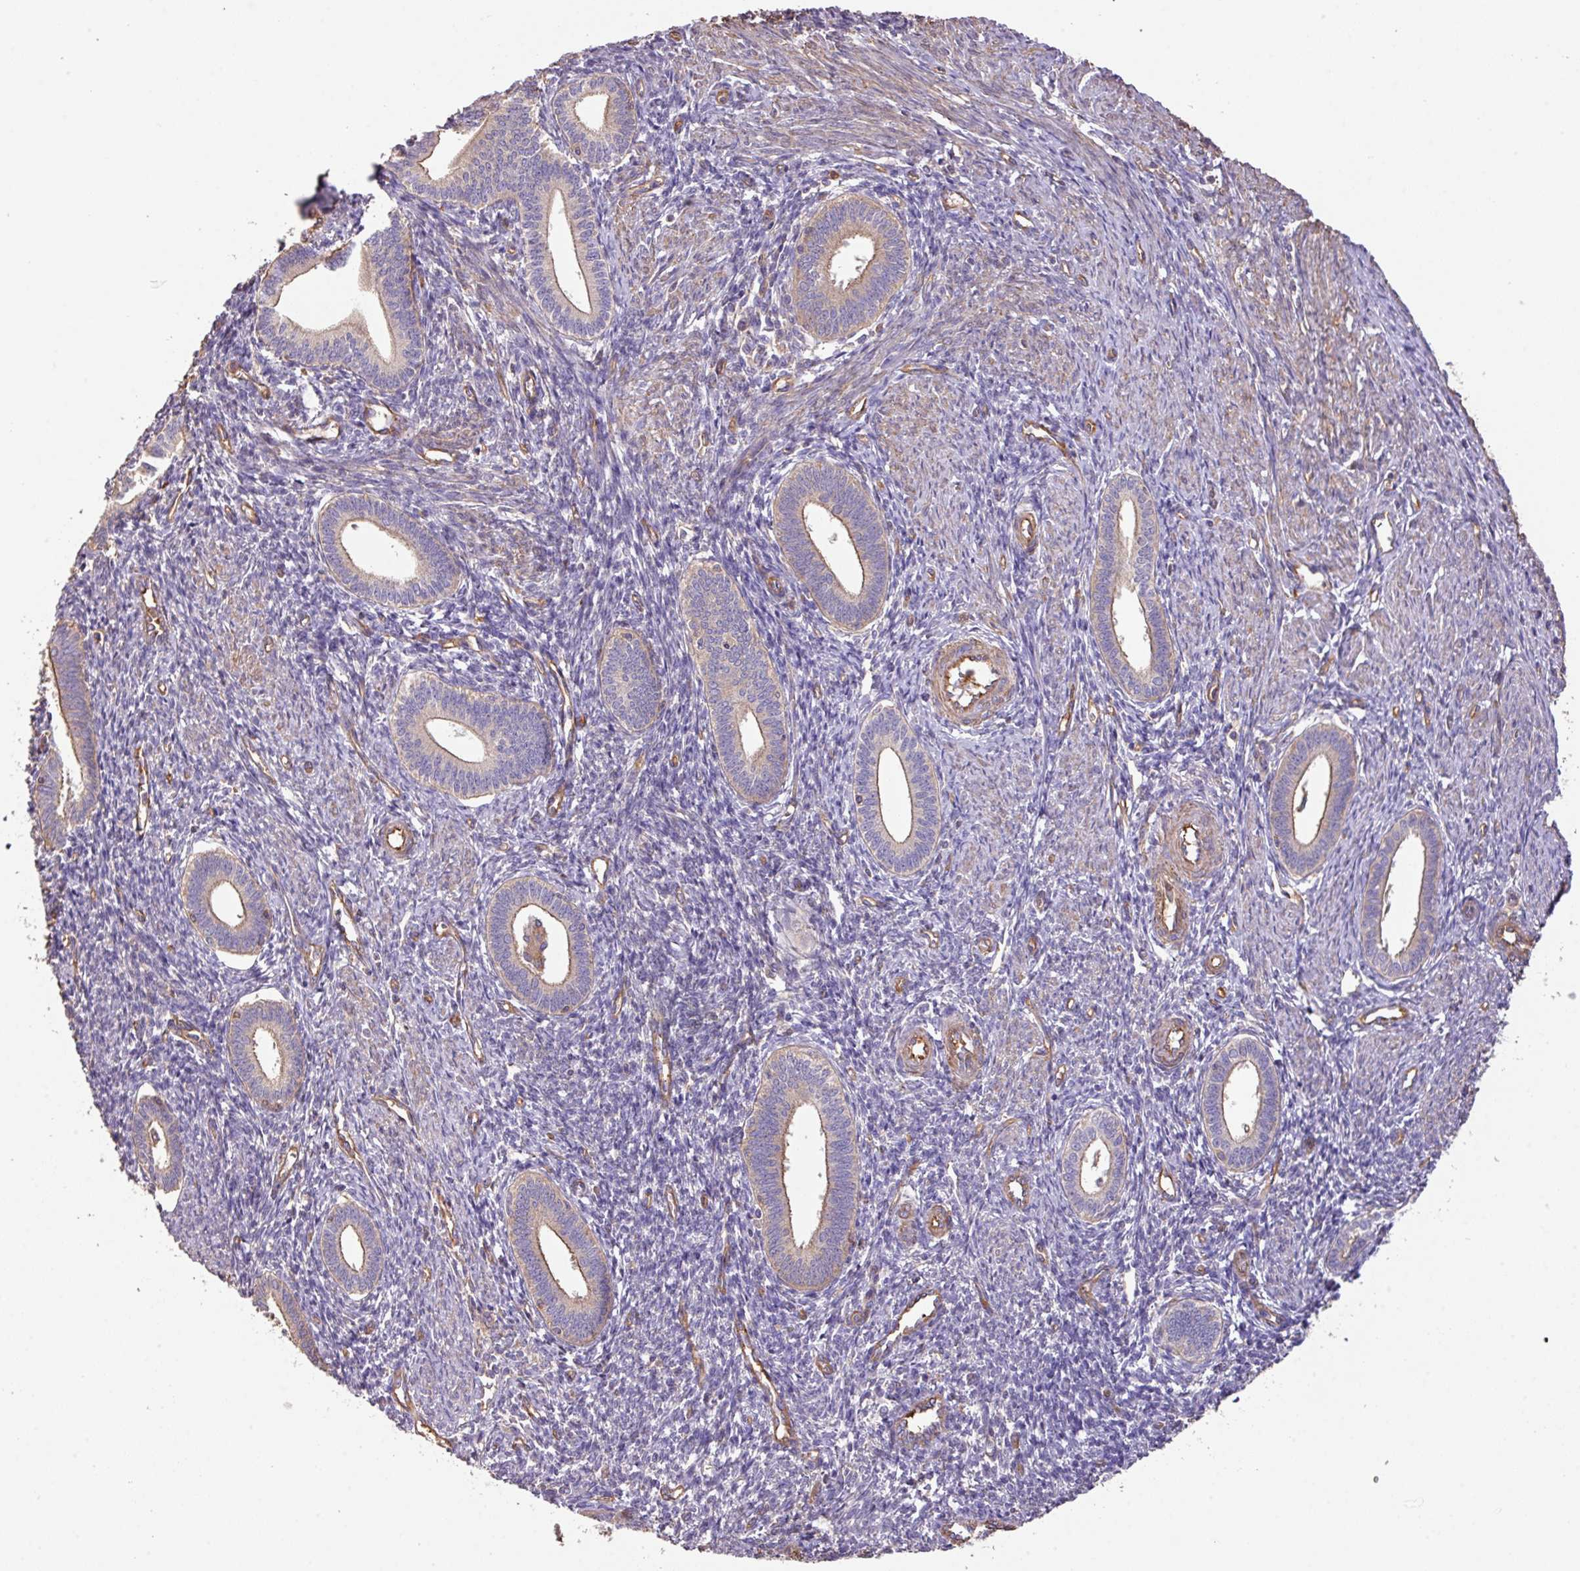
{"staining": {"intensity": "negative", "quantity": "none", "location": "none"}, "tissue": "endometrium", "cell_type": "Cells in endometrial stroma", "image_type": "normal", "snomed": [{"axis": "morphology", "description": "Normal tissue, NOS"}, {"axis": "topography", "description": "Endometrium"}], "caption": "High power microscopy micrograph of an immunohistochemistry image of normal endometrium, revealing no significant expression in cells in endometrial stroma.", "gene": "CALML4", "patient": {"sex": "female", "age": 41}}